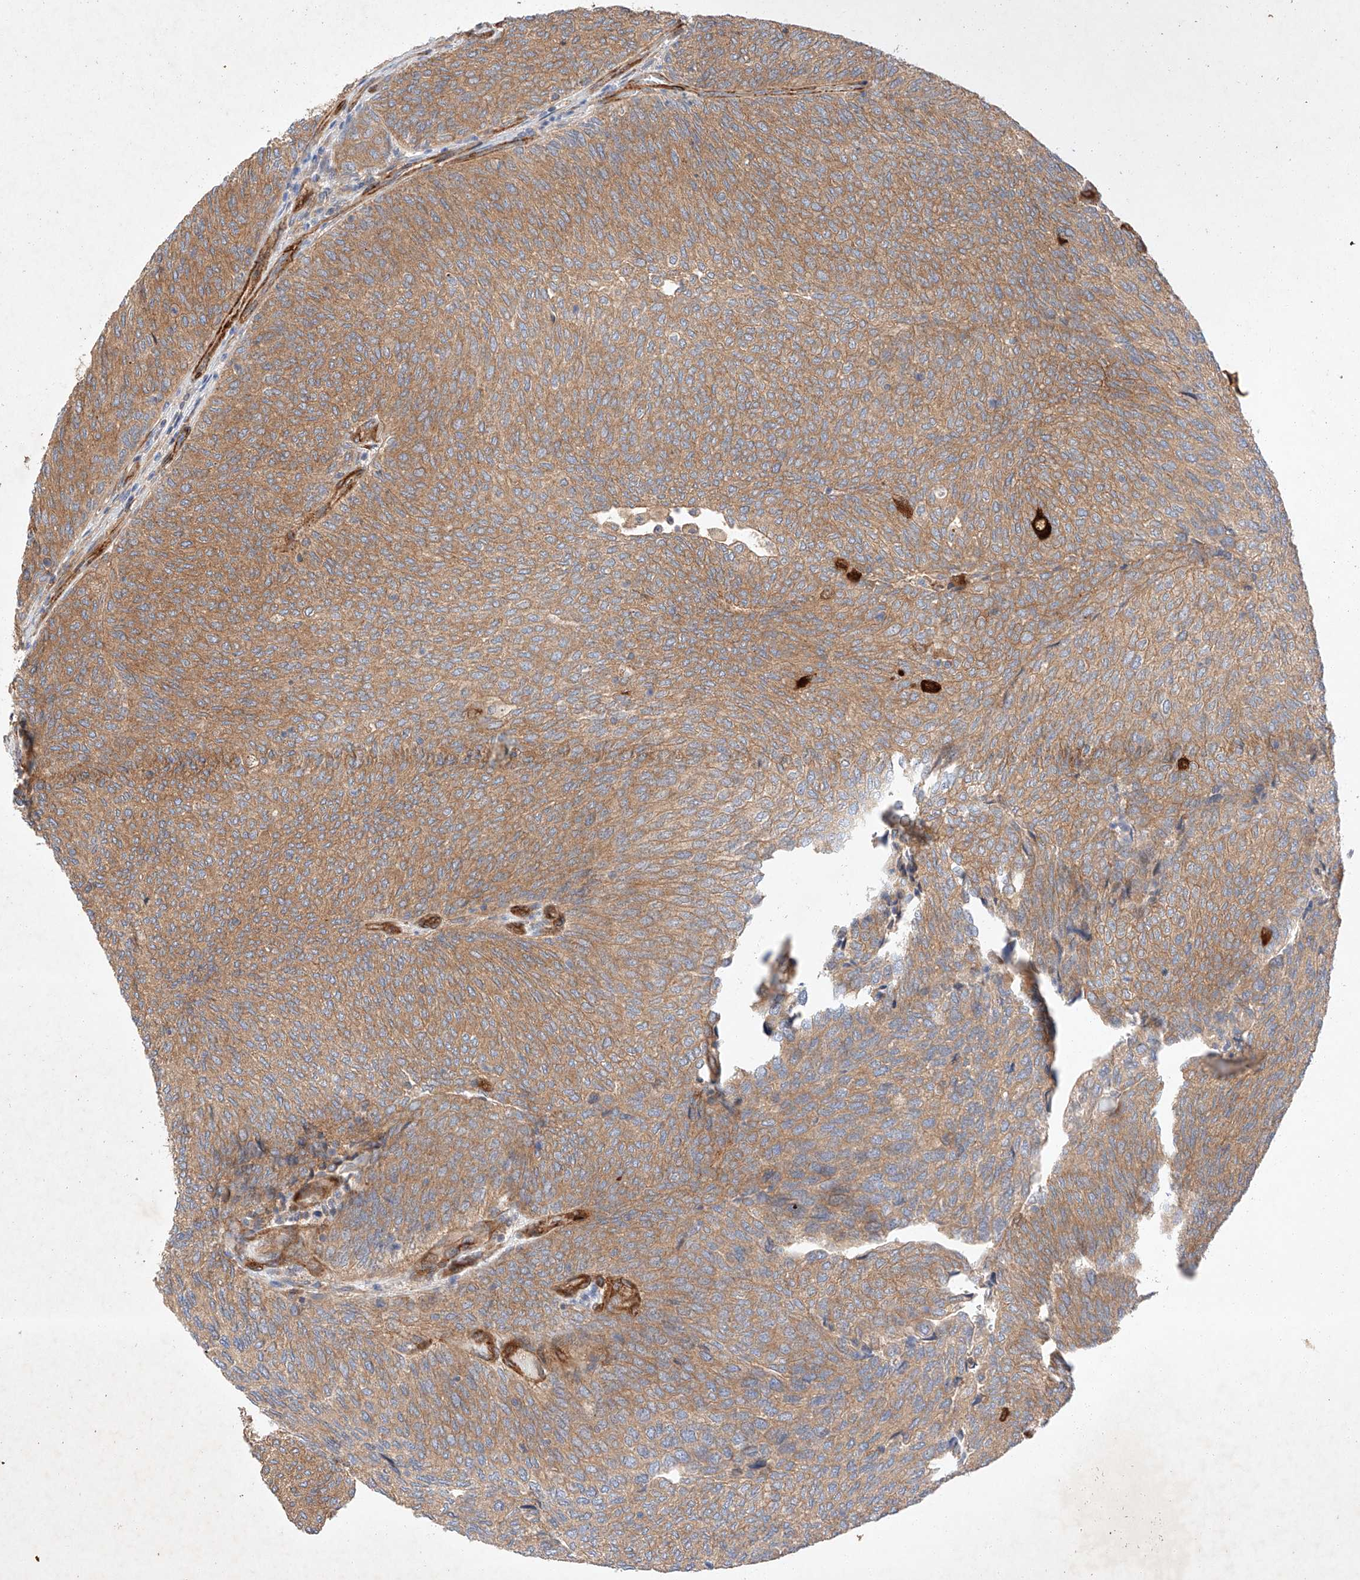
{"staining": {"intensity": "moderate", "quantity": ">75%", "location": "cytoplasmic/membranous"}, "tissue": "urothelial cancer", "cell_type": "Tumor cells", "image_type": "cancer", "snomed": [{"axis": "morphology", "description": "Urothelial carcinoma, Low grade"}, {"axis": "topography", "description": "Urinary bladder"}], "caption": "An IHC photomicrograph of neoplastic tissue is shown. Protein staining in brown labels moderate cytoplasmic/membranous positivity in urothelial cancer within tumor cells.", "gene": "RAB23", "patient": {"sex": "female", "age": 79}}